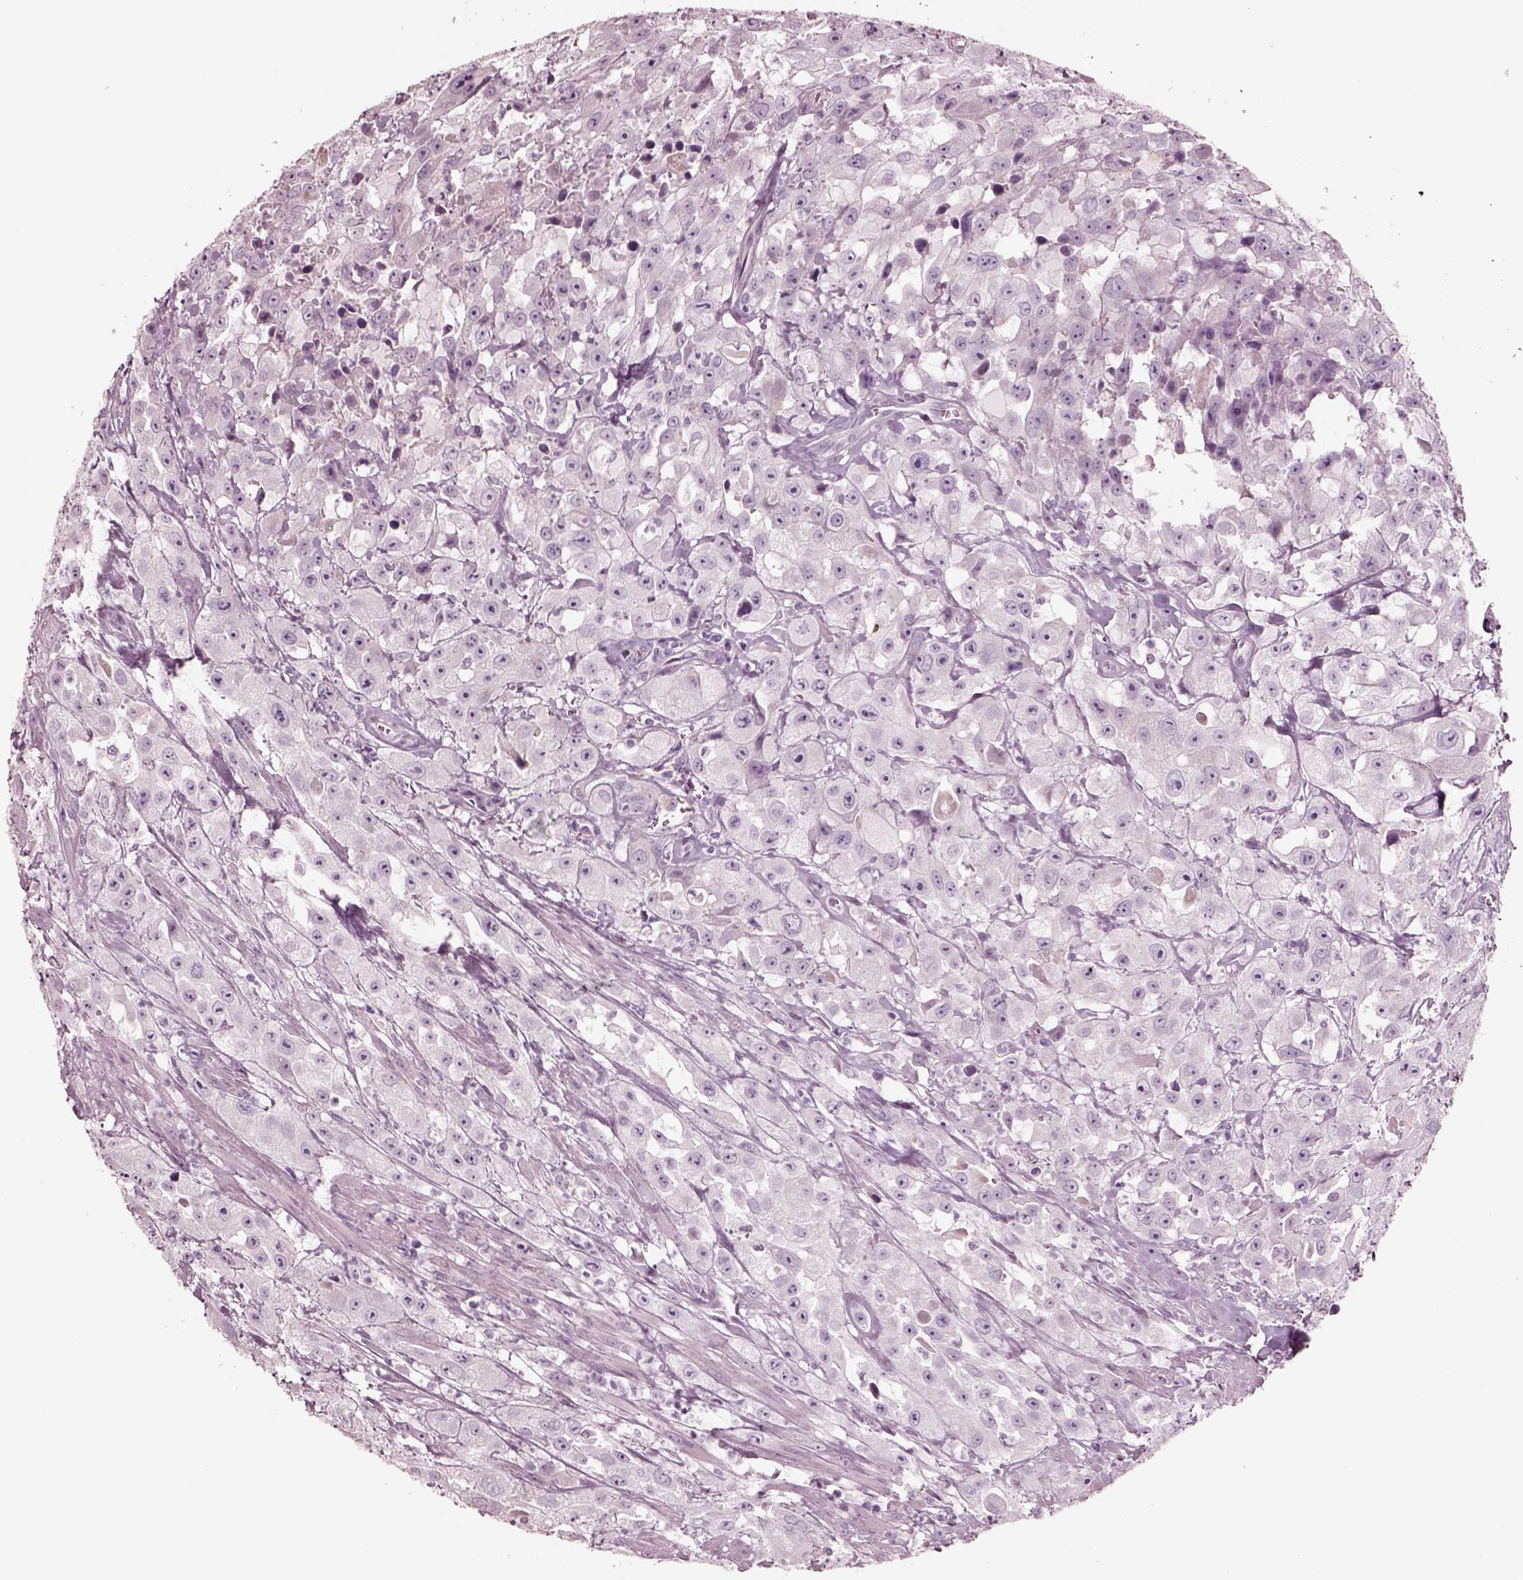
{"staining": {"intensity": "negative", "quantity": "none", "location": "none"}, "tissue": "urothelial cancer", "cell_type": "Tumor cells", "image_type": "cancer", "snomed": [{"axis": "morphology", "description": "Urothelial carcinoma, High grade"}, {"axis": "topography", "description": "Urinary bladder"}], "caption": "Immunohistochemistry (IHC) micrograph of urothelial cancer stained for a protein (brown), which reveals no staining in tumor cells.", "gene": "NMRK2", "patient": {"sex": "male", "age": 79}}